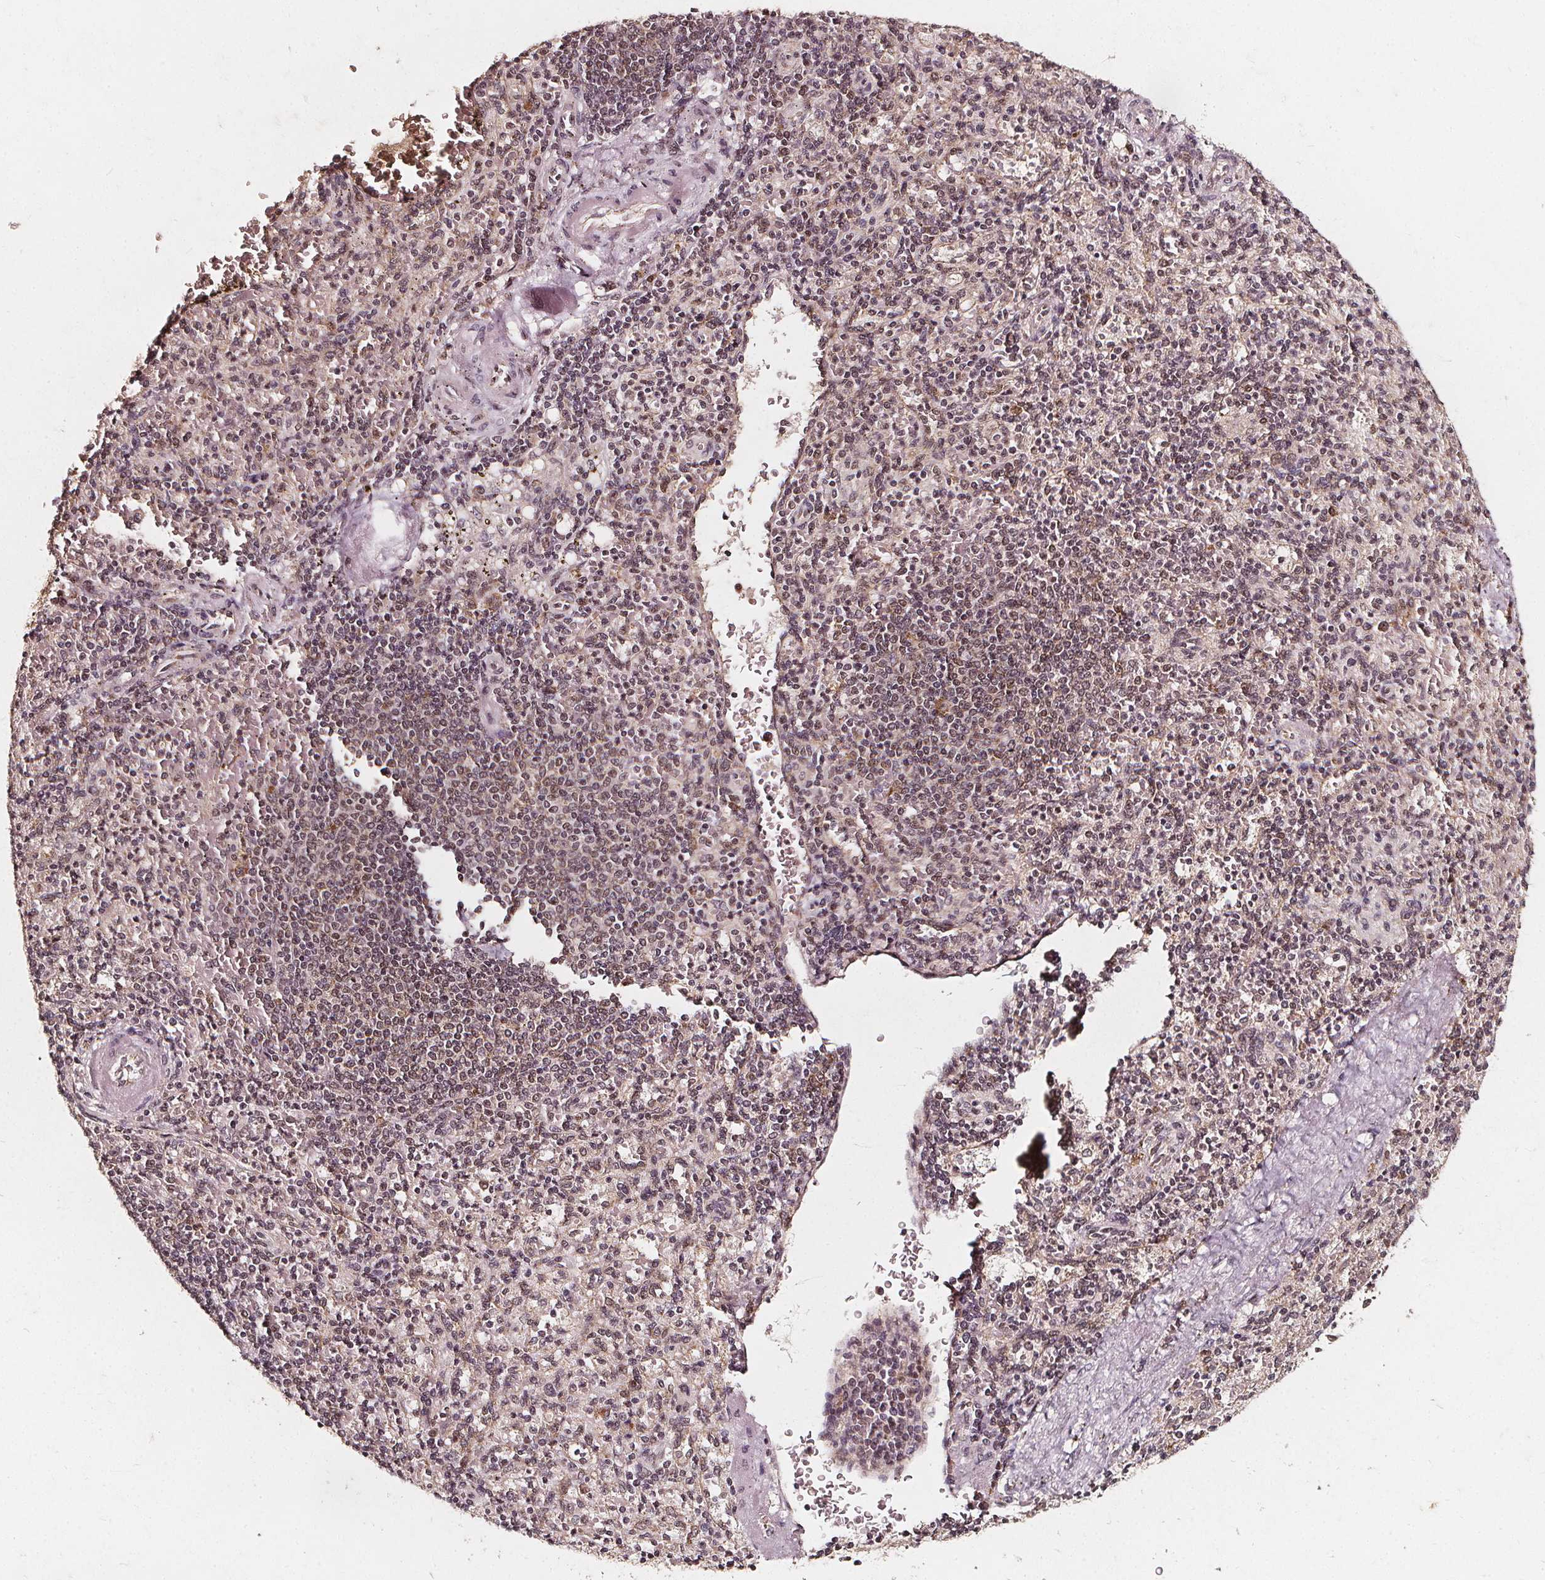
{"staining": {"intensity": "moderate", "quantity": "25%-75%", "location": "cytoplasmic/membranous,nuclear"}, "tissue": "spleen", "cell_type": "Cells in red pulp", "image_type": "normal", "snomed": [{"axis": "morphology", "description": "Normal tissue, NOS"}, {"axis": "topography", "description": "Spleen"}], "caption": "Human spleen stained with a brown dye demonstrates moderate cytoplasmic/membranous,nuclear positive positivity in about 25%-75% of cells in red pulp.", "gene": "SMN1", "patient": {"sex": "female", "age": 74}}